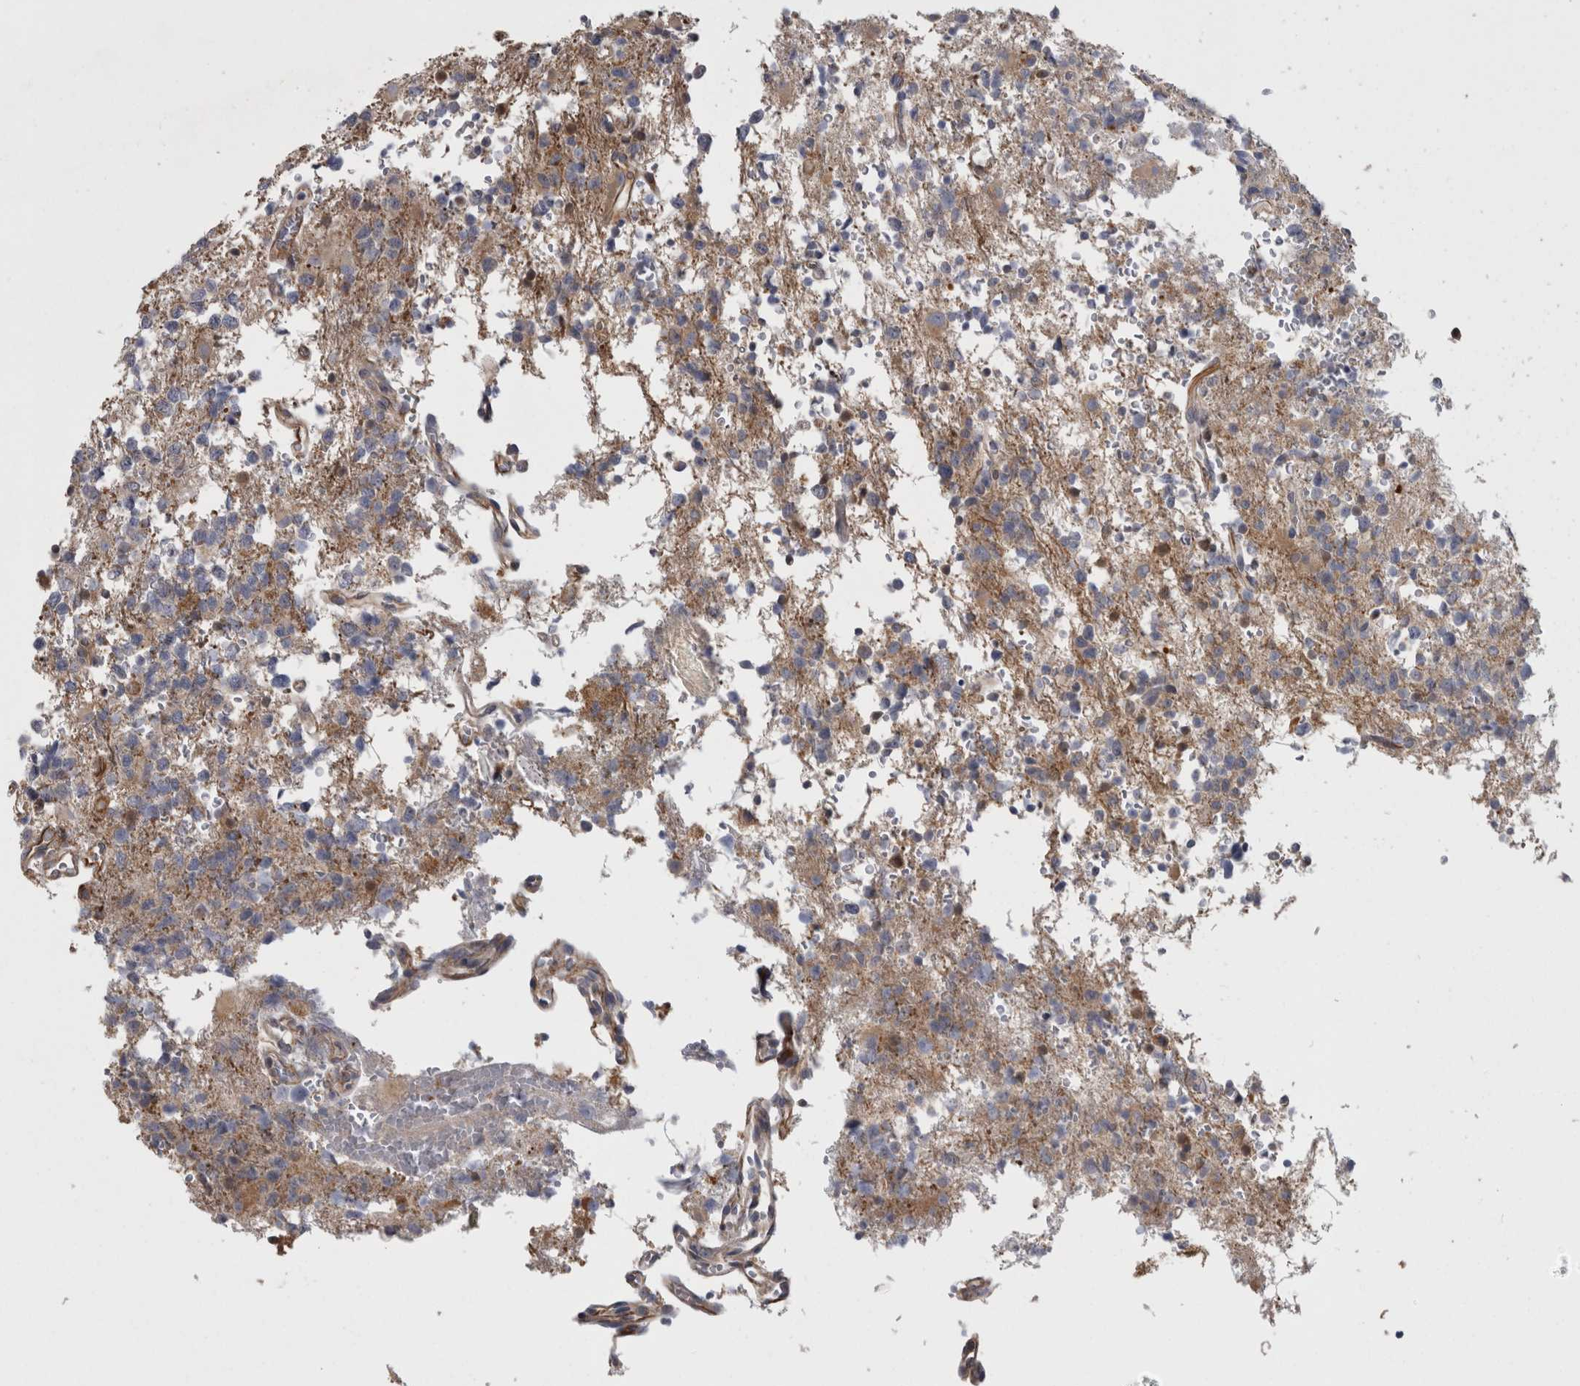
{"staining": {"intensity": "negative", "quantity": "none", "location": "none"}, "tissue": "glioma", "cell_type": "Tumor cells", "image_type": "cancer", "snomed": [{"axis": "morphology", "description": "Glioma, malignant, High grade"}, {"axis": "topography", "description": "Brain"}], "caption": "Human high-grade glioma (malignant) stained for a protein using IHC displays no staining in tumor cells.", "gene": "ACOT7", "patient": {"sex": "female", "age": 62}}